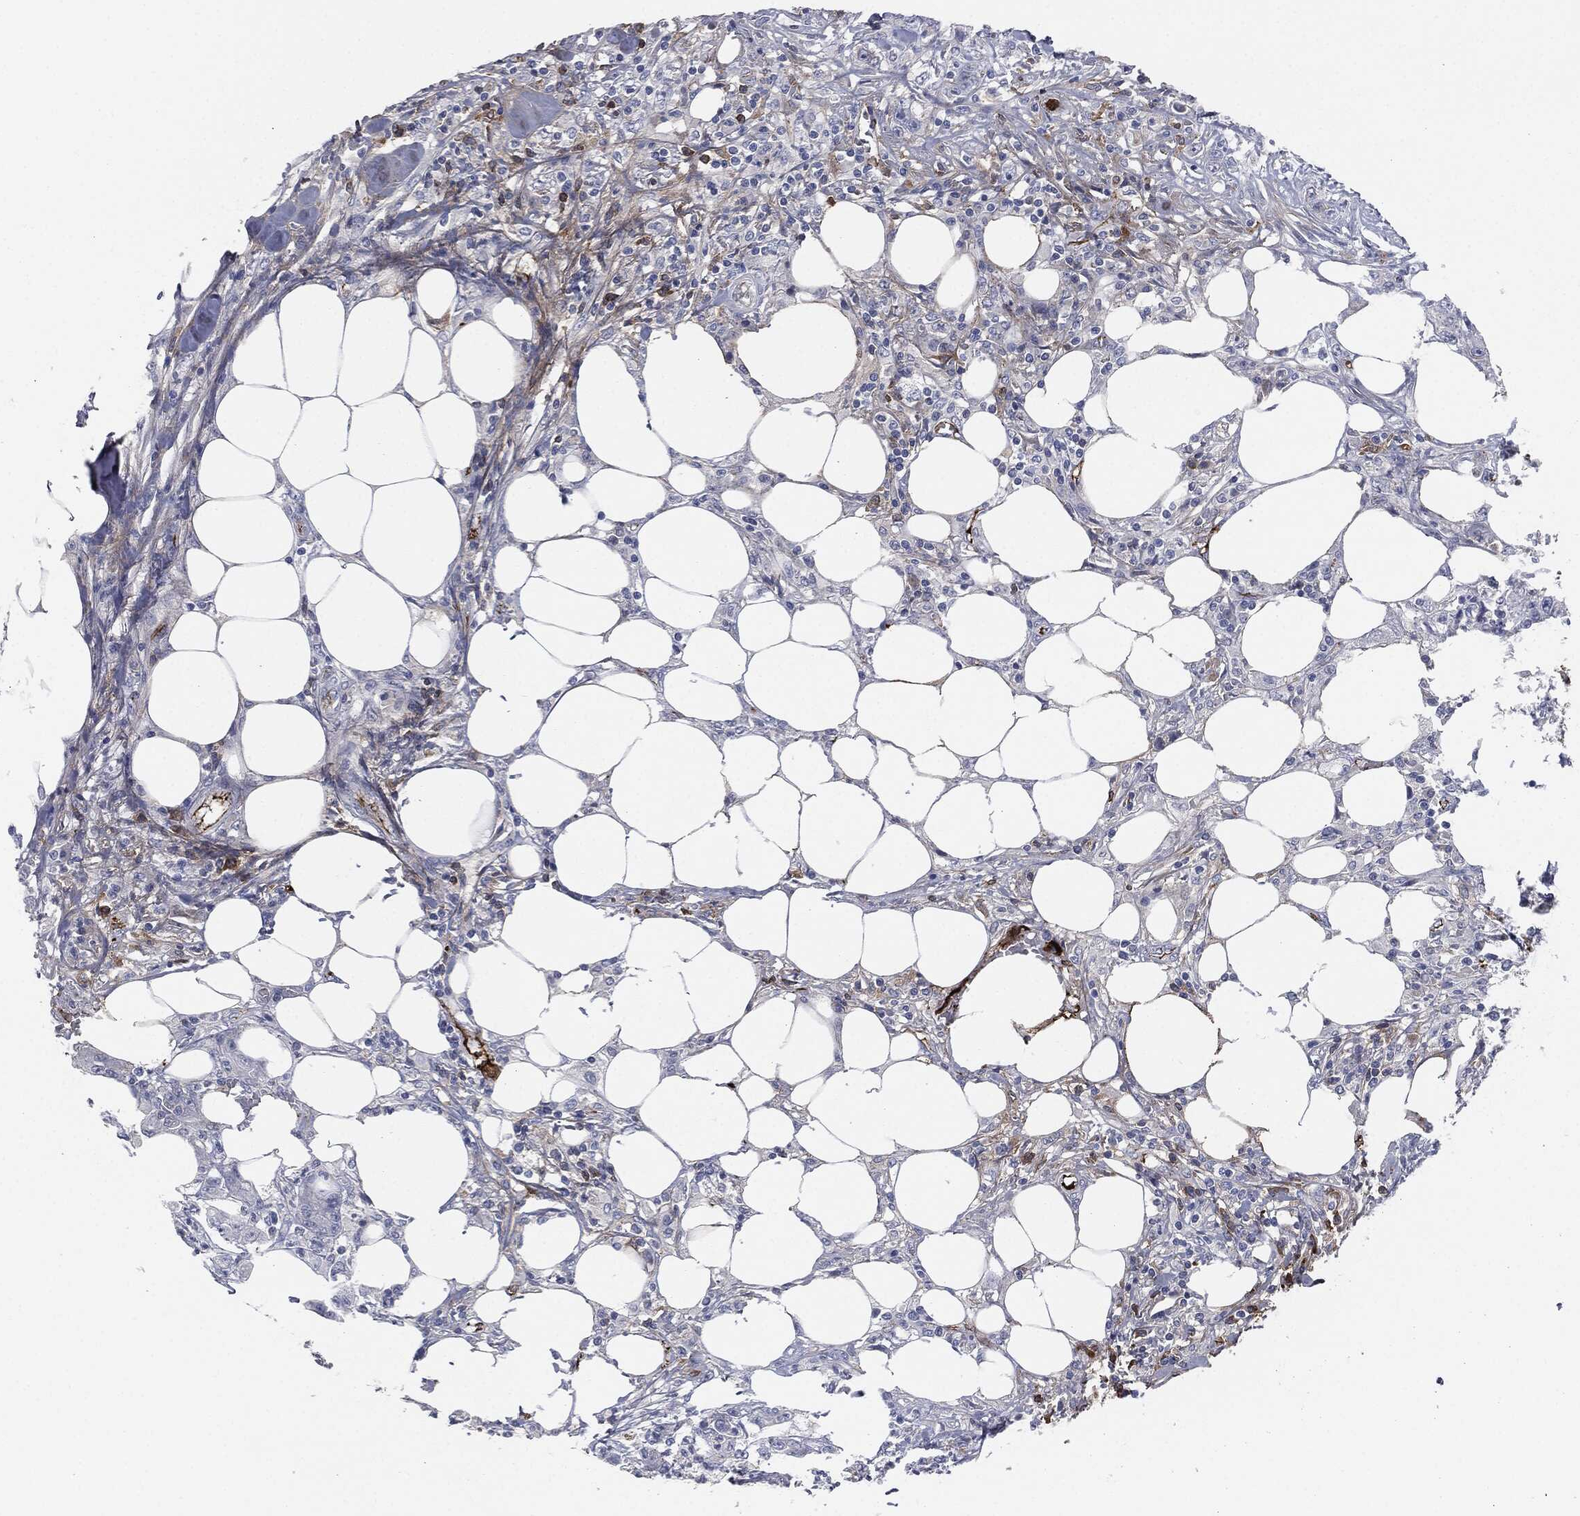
{"staining": {"intensity": "negative", "quantity": "none", "location": "none"}, "tissue": "colorectal cancer", "cell_type": "Tumor cells", "image_type": "cancer", "snomed": [{"axis": "morphology", "description": "Adenocarcinoma, NOS"}, {"axis": "topography", "description": "Colon"}], "caption": "A photomicrograph of human colorectal adenocarcinoma is negative for staining in tumor cells.", "gene": "APOB", "patient": {"sex": "female", "age": 48}}